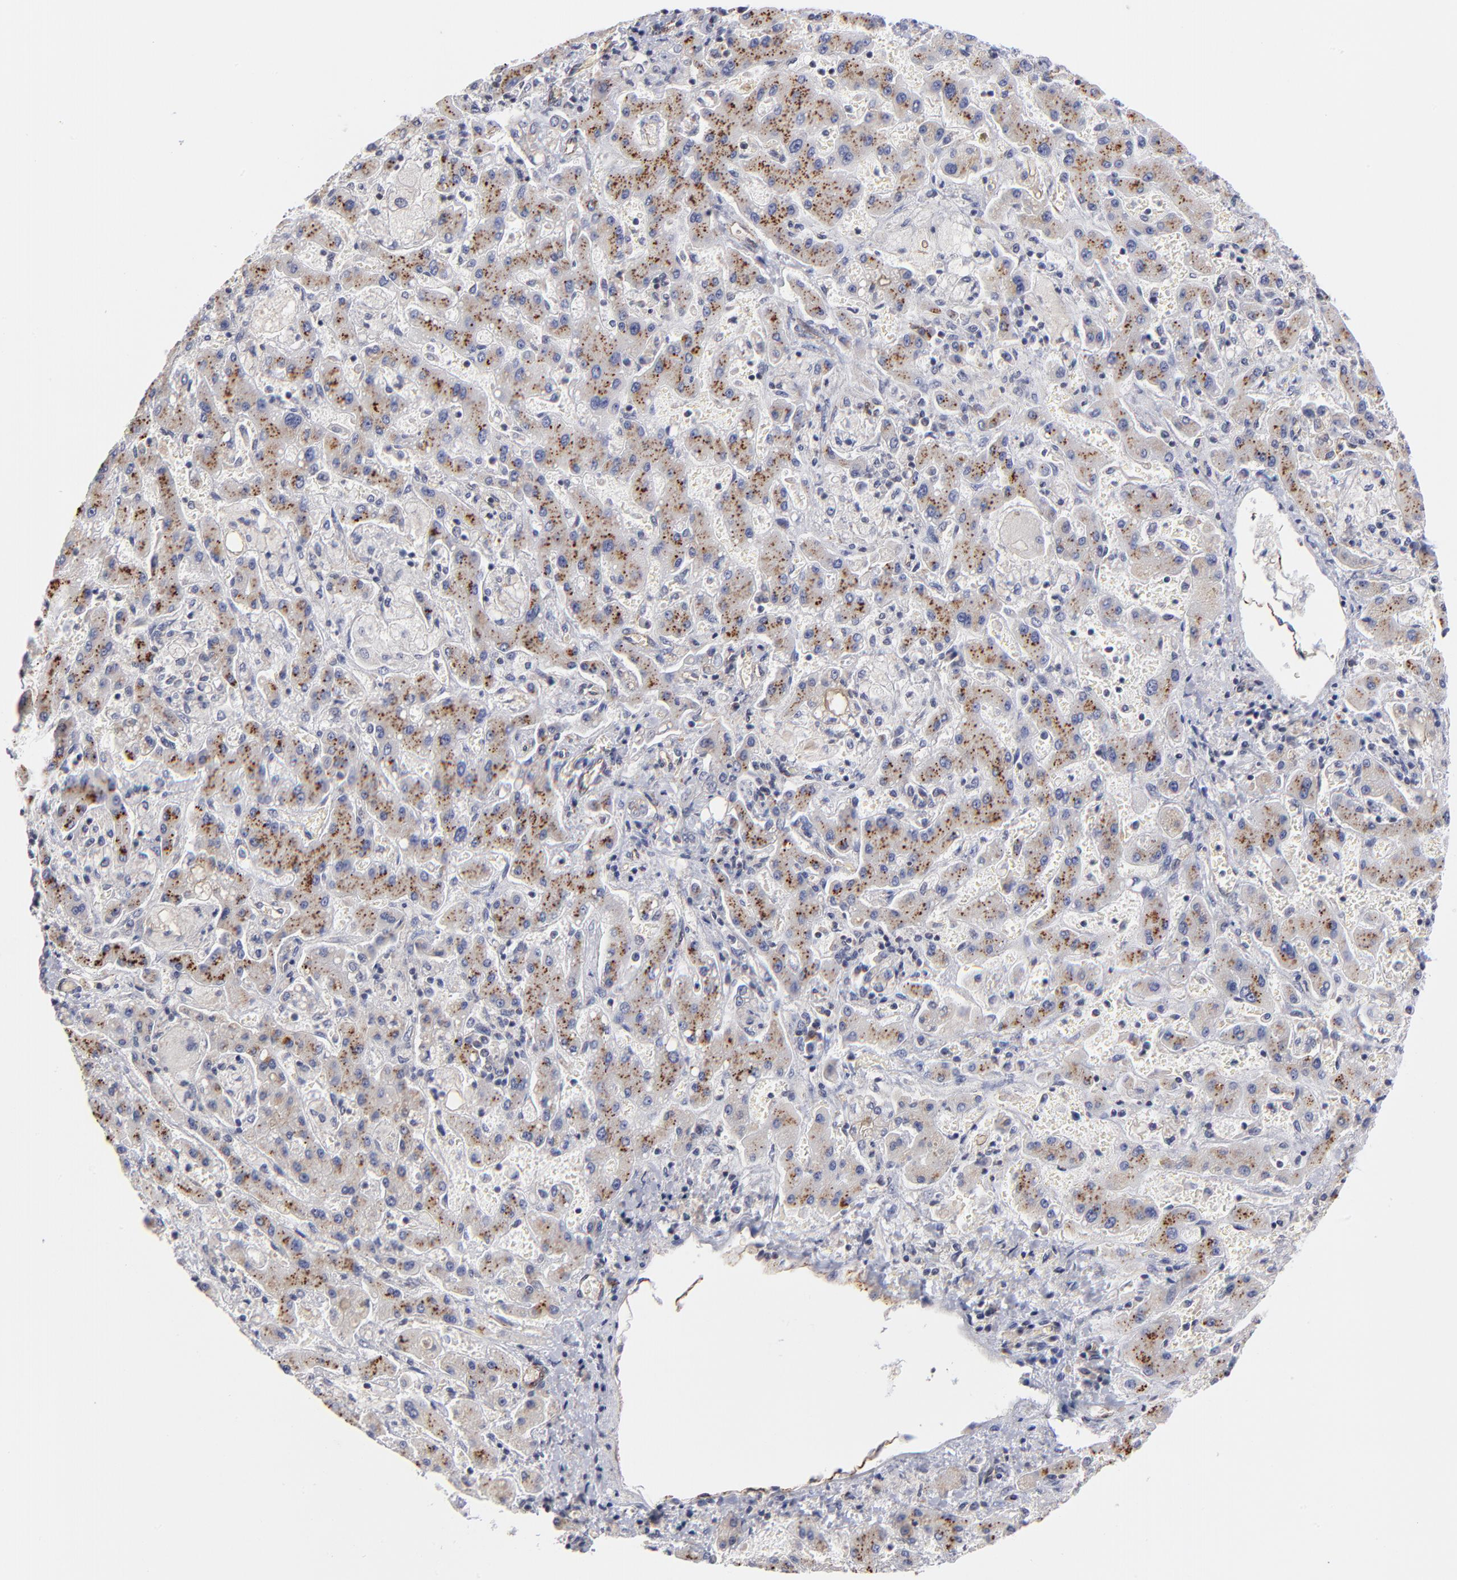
{"staining": {"intensity": "negative", "quantity": "none", "location": "none"}, "tissue": "liver cancer", "cell_type": "Tumor cells", "image_type": "cancer", "snomed": [{"axis": "morphology", "description": "Cholangiocarcinoma"}, {"axis": "topography", "description": "Liver"}], "caption": "Immunohistochemistry photomicrograph of neoplastic tissue: human liver cancer (cholangiocarcinoma) stained with DAB (3,3'-diaminobenzidine) exhibits no significant protein positivity in tumor cells.", "gene": "GABPA", "patient": {"sex": "male", "age": 50}}